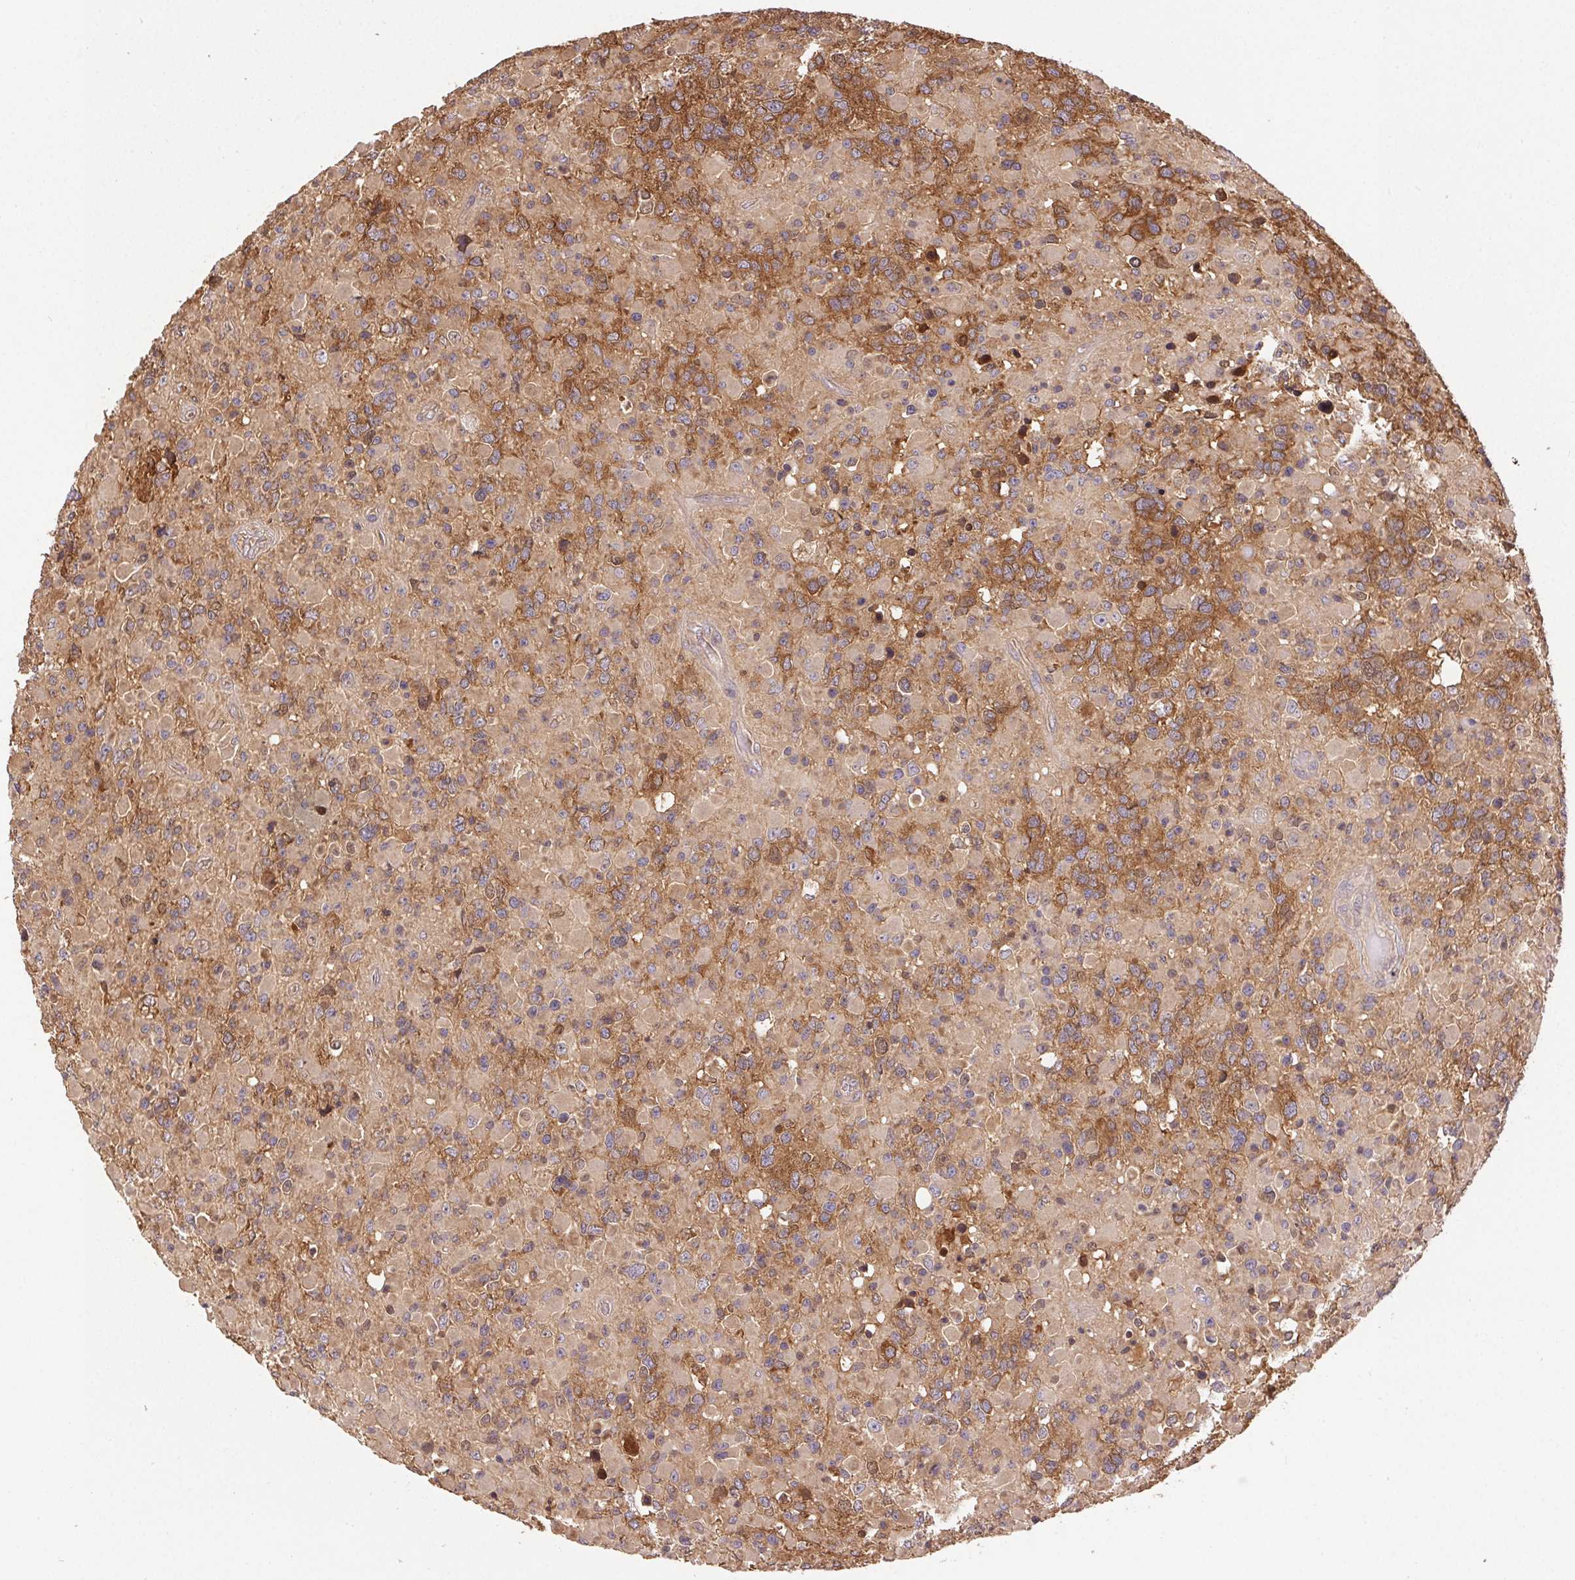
{"staining": {"intensity": "moderate", "quantity": "25%-75%", "location": "cytoplasmic/membranous"}, "tissue": "glioma", "cell_type": "Tumor cells", "image_type": "cancer", "snomed": [{"axis": "morphology", "description": "Glioma, malignant, High grade"}, {"axis": "topography", "description": "Brain"}], "caption": "High-grade glioma (malignant) stained for a protein (brown) demonstrates moderate cytoplasmic/membranous positive staining in approximately 25%-75% of tumor cells.", "gene": "GDI2", "patient": {"sex": "female", "age": 40}}